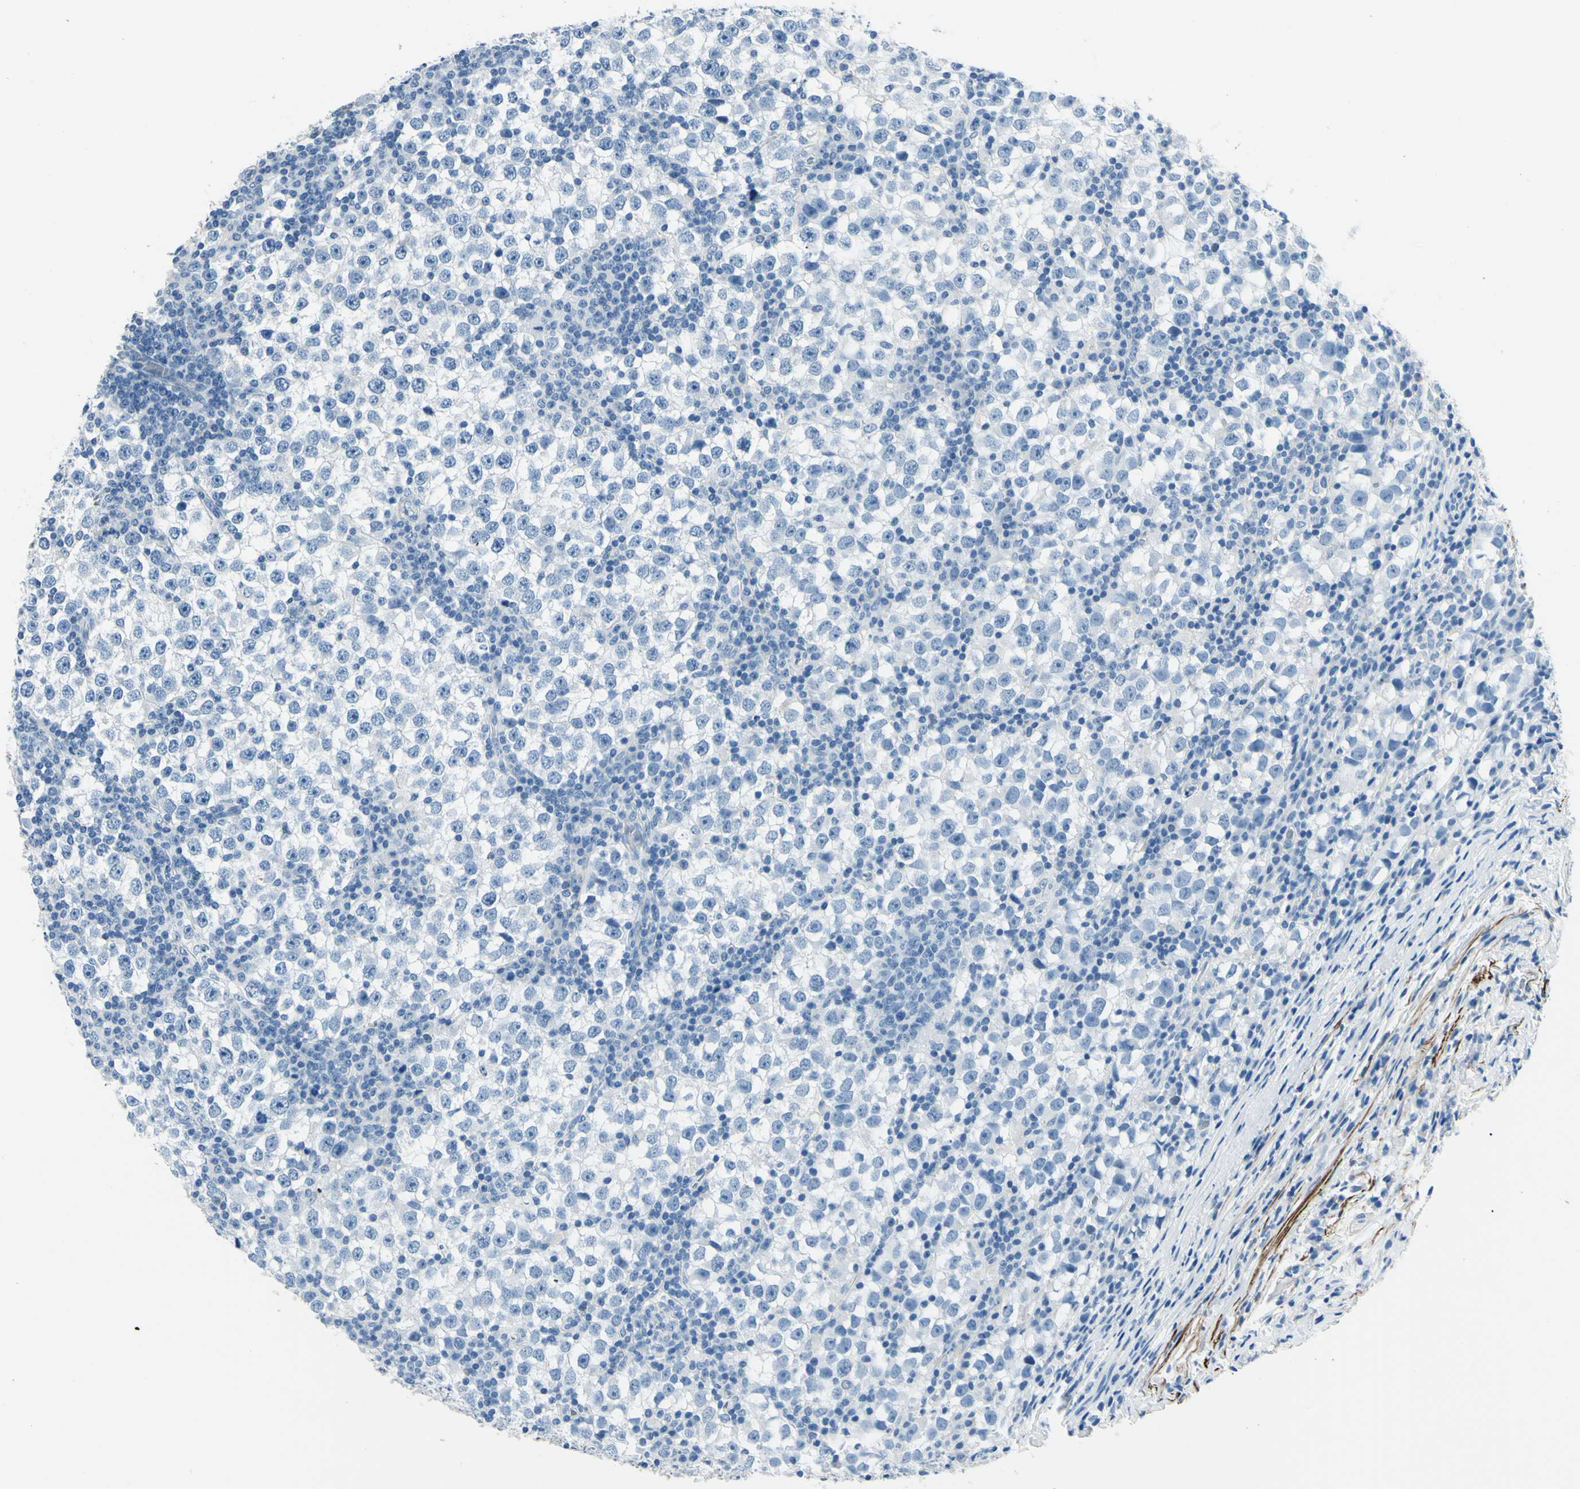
{"staining": {"intensity": "negative", "quantity": "none", "location": "none"}, "tissue": "testis cancer", "cell_type": "Tumor cells", "image_type": "cancer", "snomed": [{"axis": "morphology", "description": "Seminoma, NOS"}, {"axis": "topography", "description": "Testis"}], "caption": "Immunohistochemistry photomicrograph of neoplastic tissue: human testis cancer stained with DAB reveals no significant protein positivity in tumor cells. The staining was performed using DAB to visualize the protein expression in brown, while the nuclei were stained in blue with hematoxylin (Magnification: 20x).", "gene": "CDH15", "patient": {"sex": "male", "age": 65}}